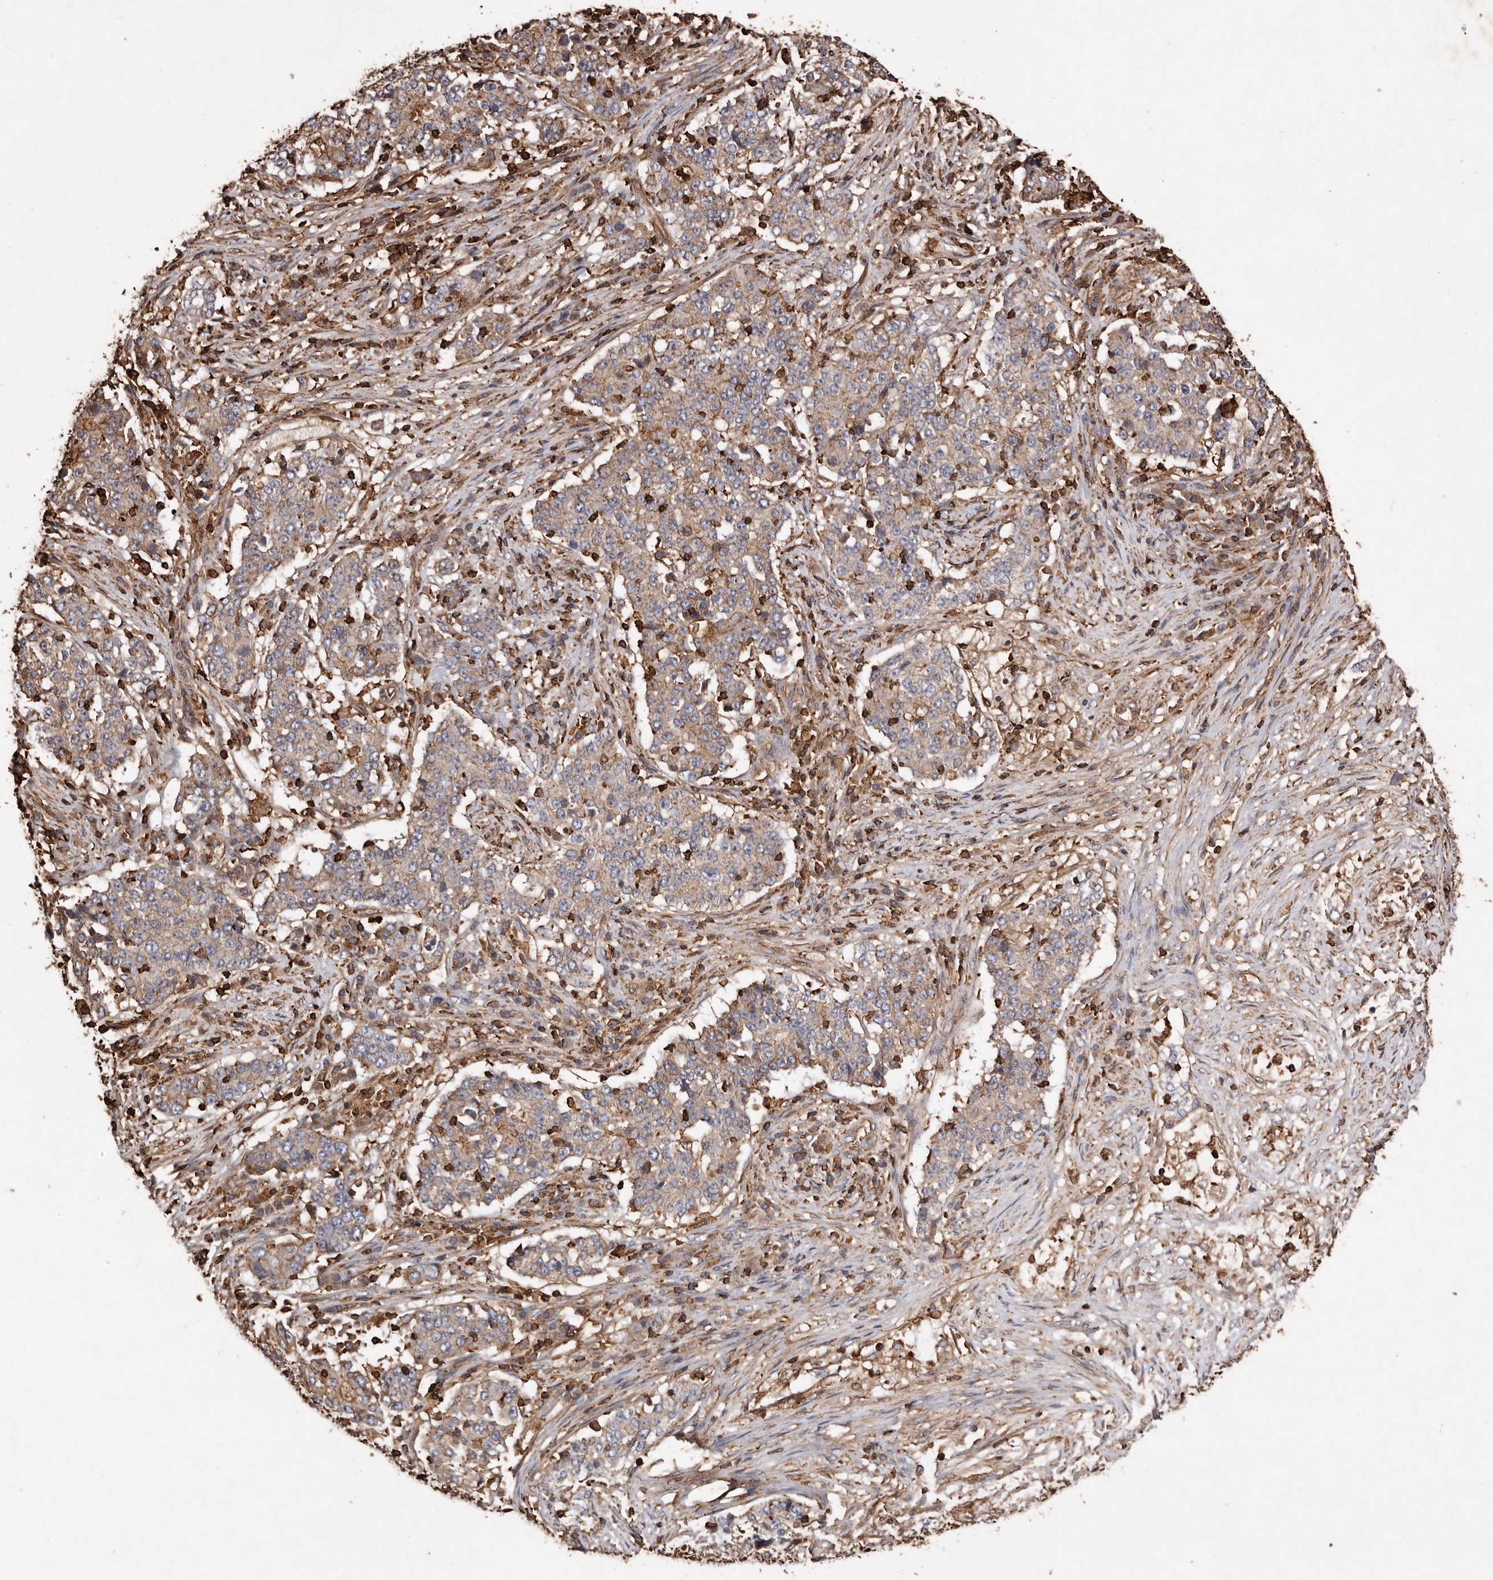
{"staining": {"intensity": "weak", "quantity": ">75%", "location": "cytoplasmic/membranous"}, "tissue": "stomach cancer", "cell_type": "Tumor cells", "image_type": "cancer", "snomed": [{"axis": "morphology", "description": "Adenocarcinoma, NOS"}, {"axis": "topography", "description": "Stomach"}], "caption": "Protein analysis of stomach cancer tissue demonstrates weak cytoplasmic/membranous staining in approximately >75% of tumor cells. The protein of interest is shown in brown color, while the nuclei are stained blue.", "gene": "COQ8B", "patient": {"sex": "male", "age": 59}}